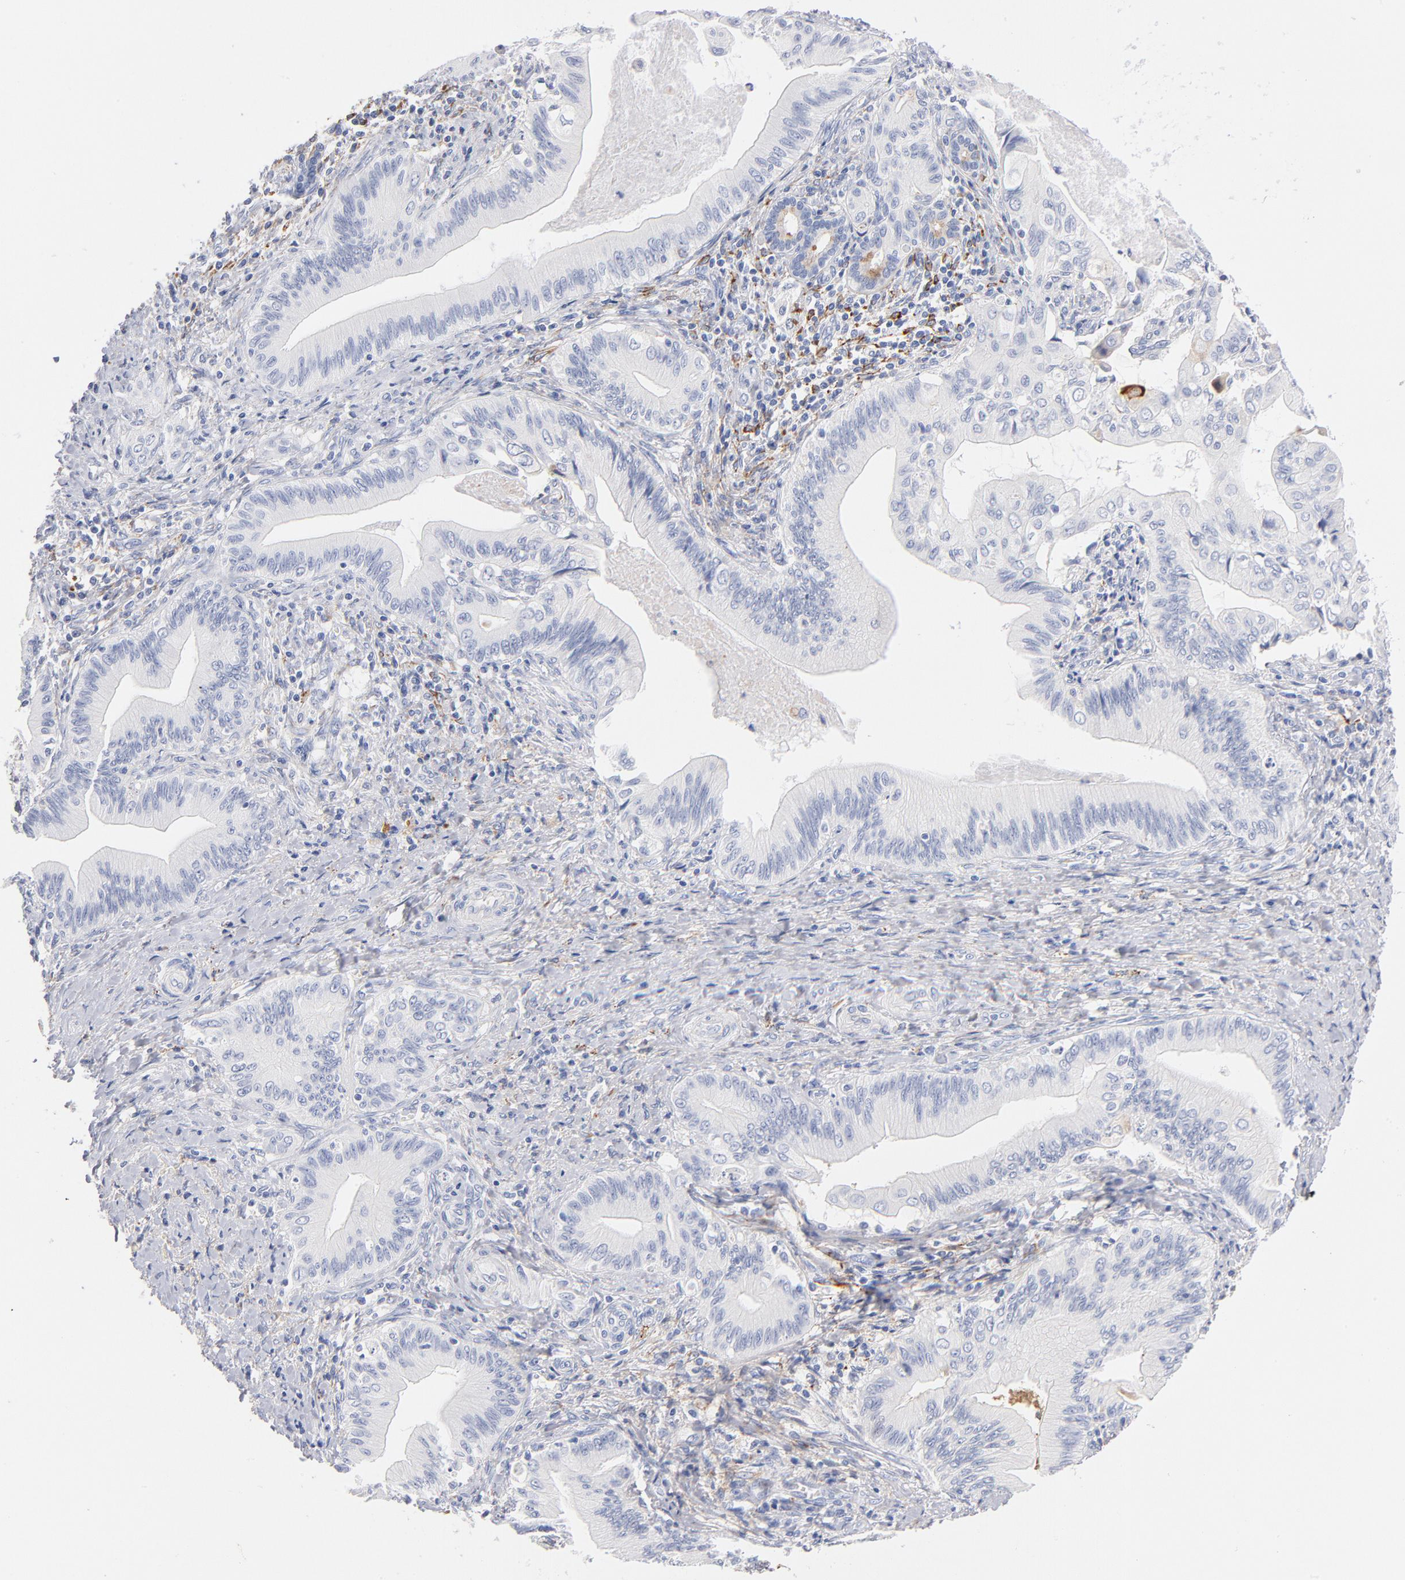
{"staining": {"intensity": "negative", "quantity": "none", "location": "none"}, "tissue": "liver cancer", "cell_type": "Tumor cells", "image_type": "cancer", "snomed": [{"axis": "morphology", "description": "Cholangiocarcinoma"}, {"axis": "topography", "description": "Liver"}], "caption": "Immunohistochemistry (IHC) of human liver cholangiocarcinoma reveals no expression in tumor cells.", "gene": "C3", "patient": {"sex": "male", "age": 58}}